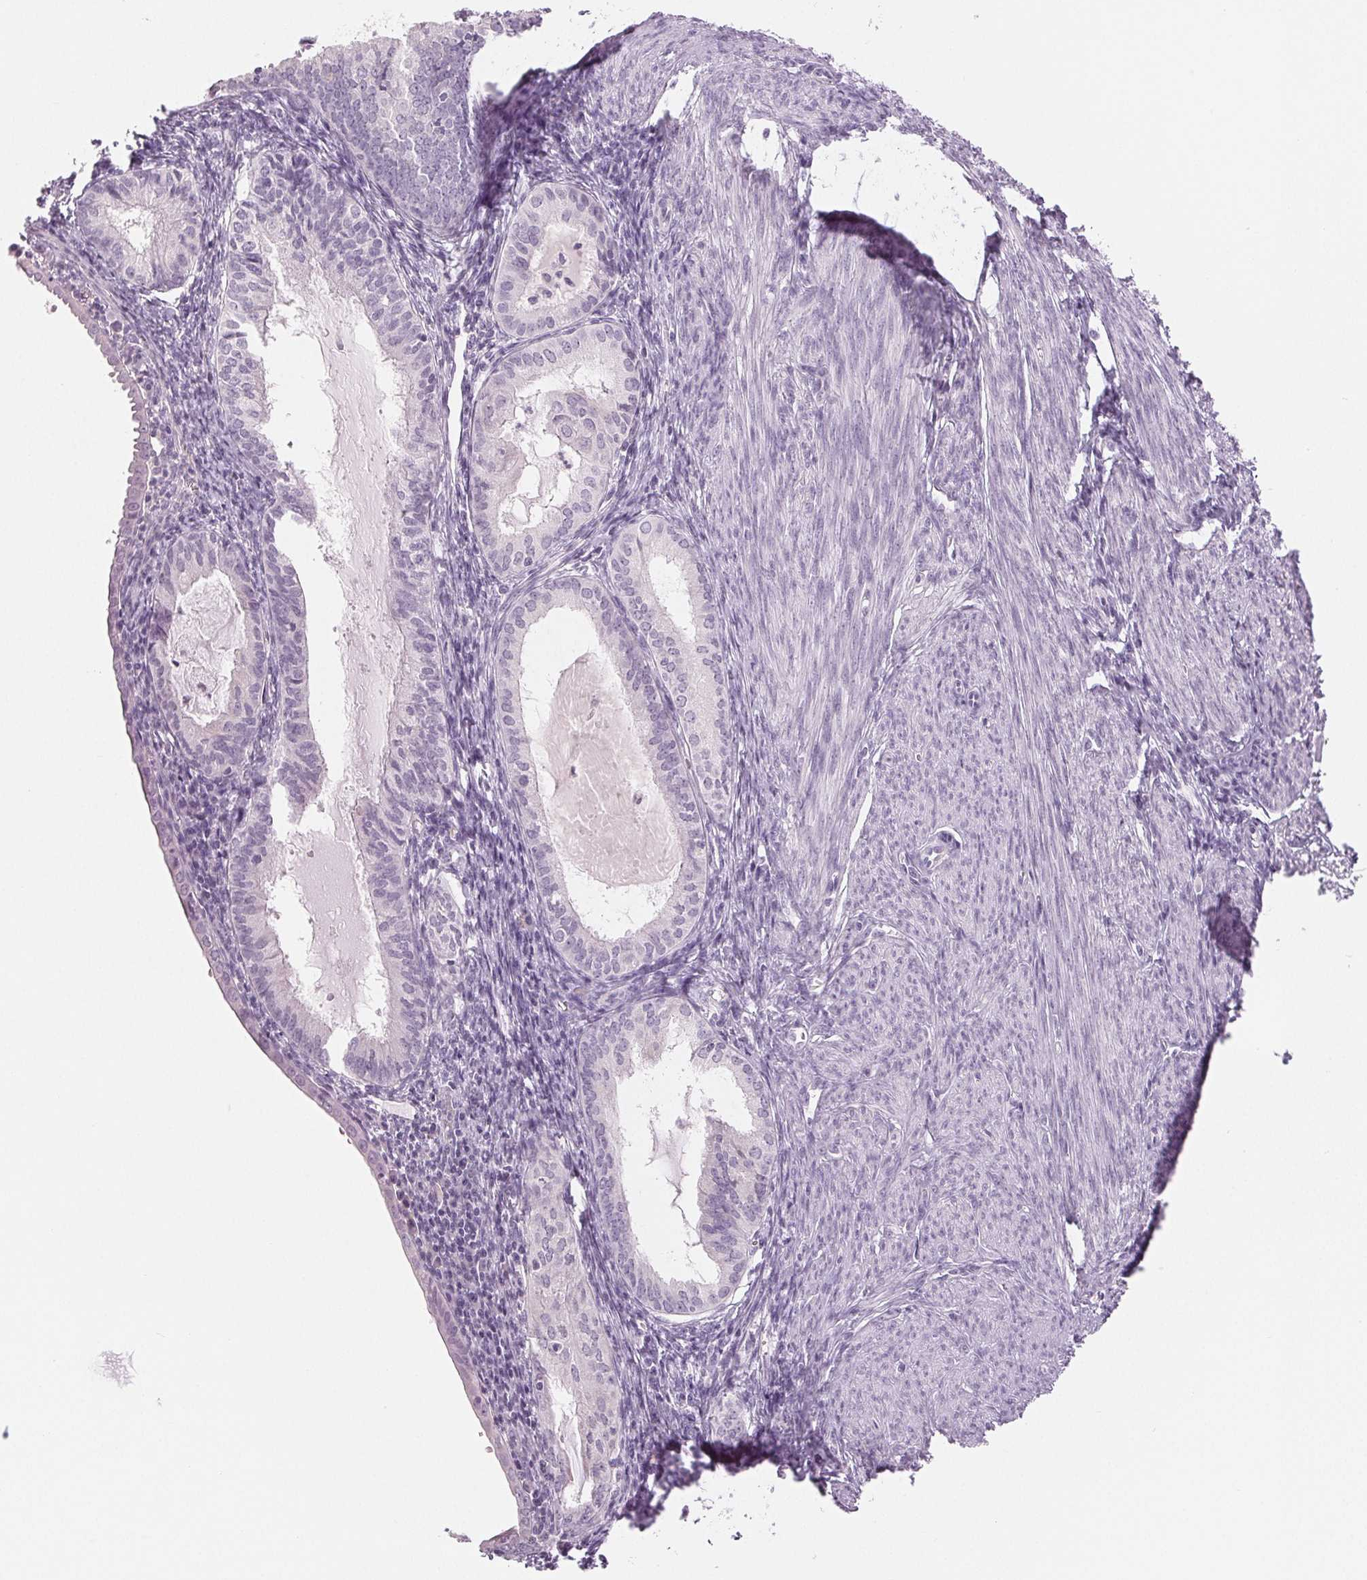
{"staining": {"intensity": "negative", "quantity": "none", "location": "none"}, "tissue": "endometrial cancer", "cell_type": "Tumor cells", "image_type": "cancer", "snomed": [{"axis": "morphology", "description": "Carcinoma, NOS"}, {"axis": "topography", "description": "Endometrium"}], "caption": "Endometrial carcinoma was stained to show a protein in brown. There is no significant expression in tumor cells. (DAB immunohistochemistry (IHC), high magnification).", "gene": "EHHADH", "patient": {"sex": "female", "age": 62}}